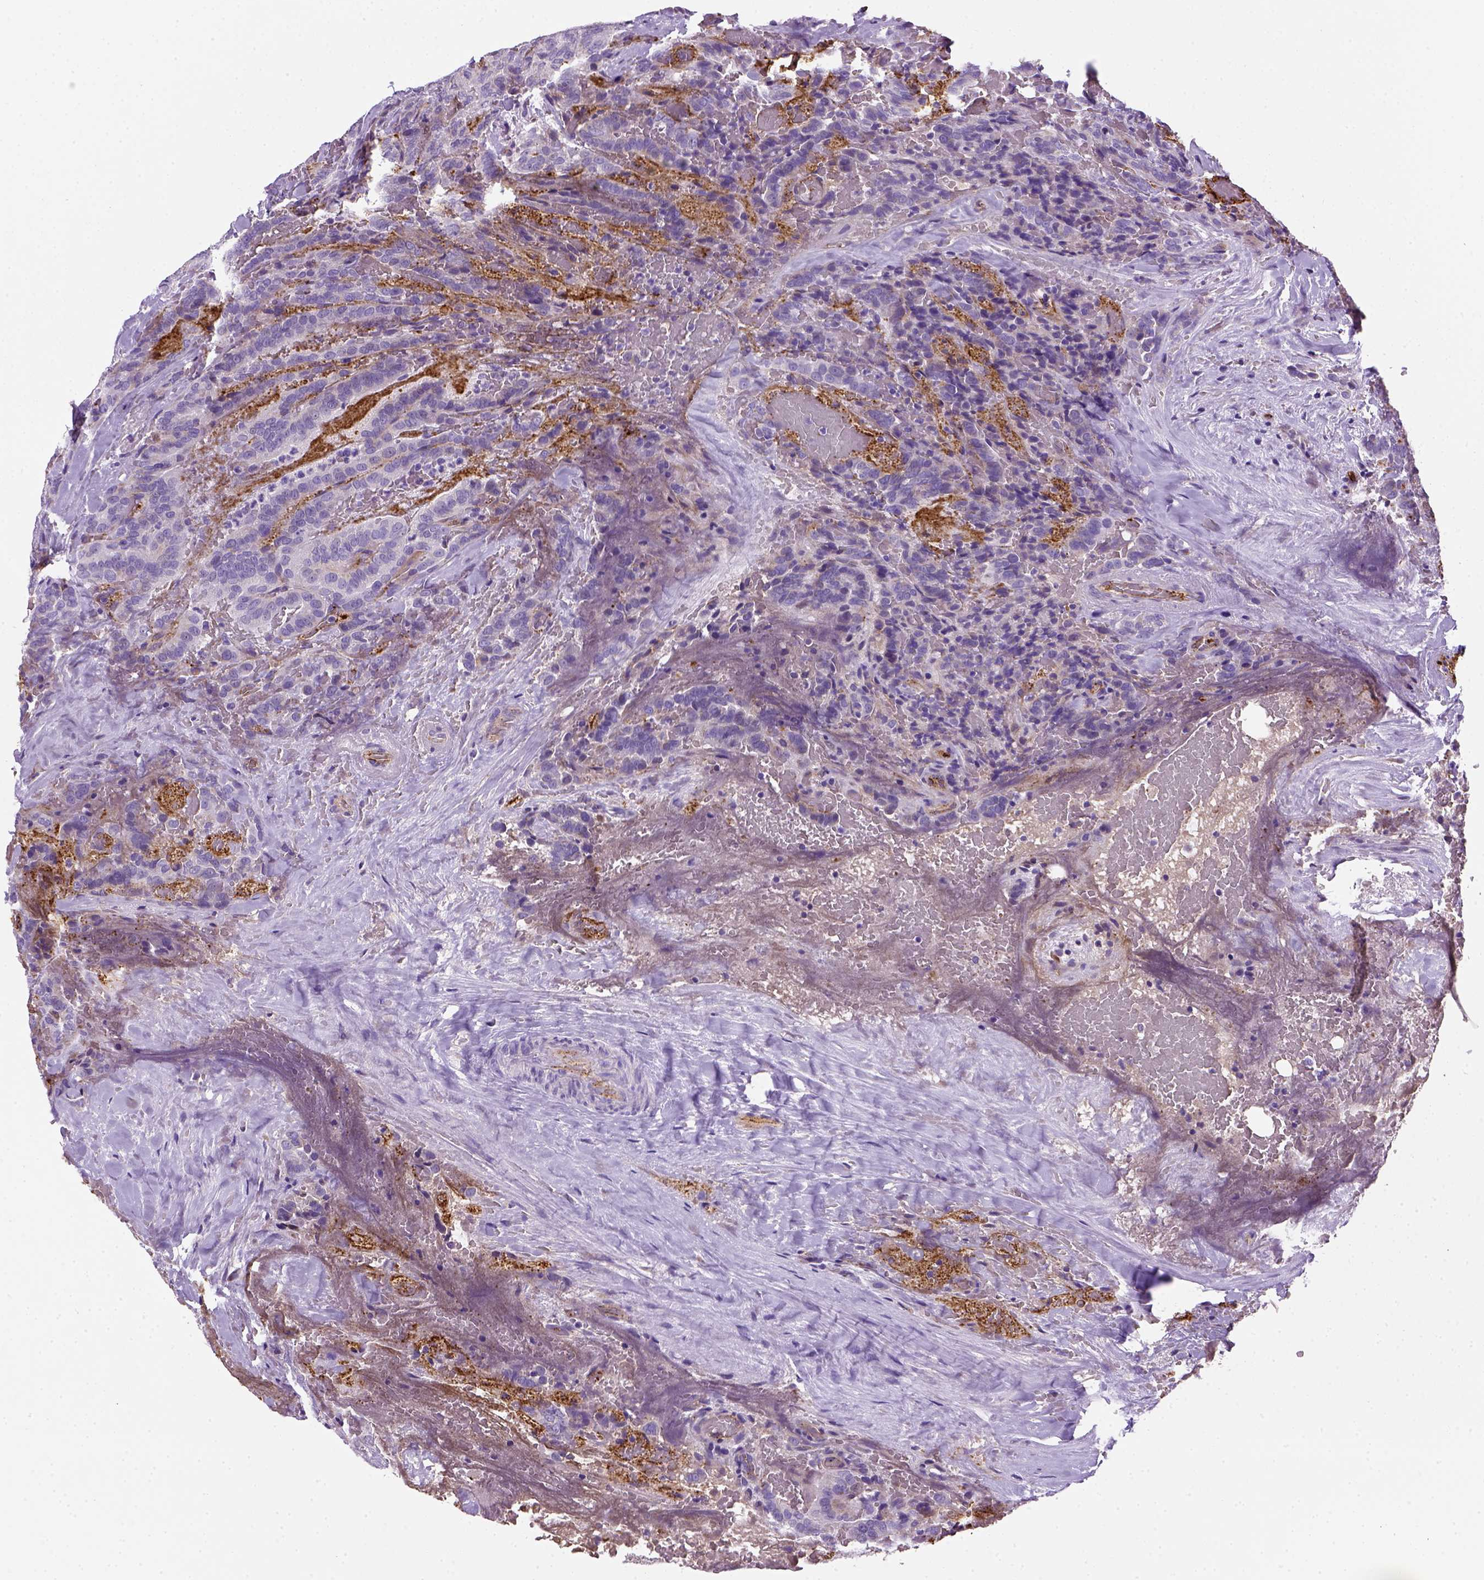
{"staining": {"intensity": "negative", "quantity": "none", "location": "none"}, "tissue": "thyroid cancer", "cell_type": "Tumor cells", "image_type": "cancer", "snomed": [{"axis": "morphology", "description": "Papillary adenocarcinoma, NOS"}, {"axis": "topography", "description": "Thyroid gland"}], "caption": "The immunohistochemistry image has no significant staining in tumor cells of thyroid cancer tissue.", "gene": "VWF", "patient": {"sex": "male", "age": 61}}